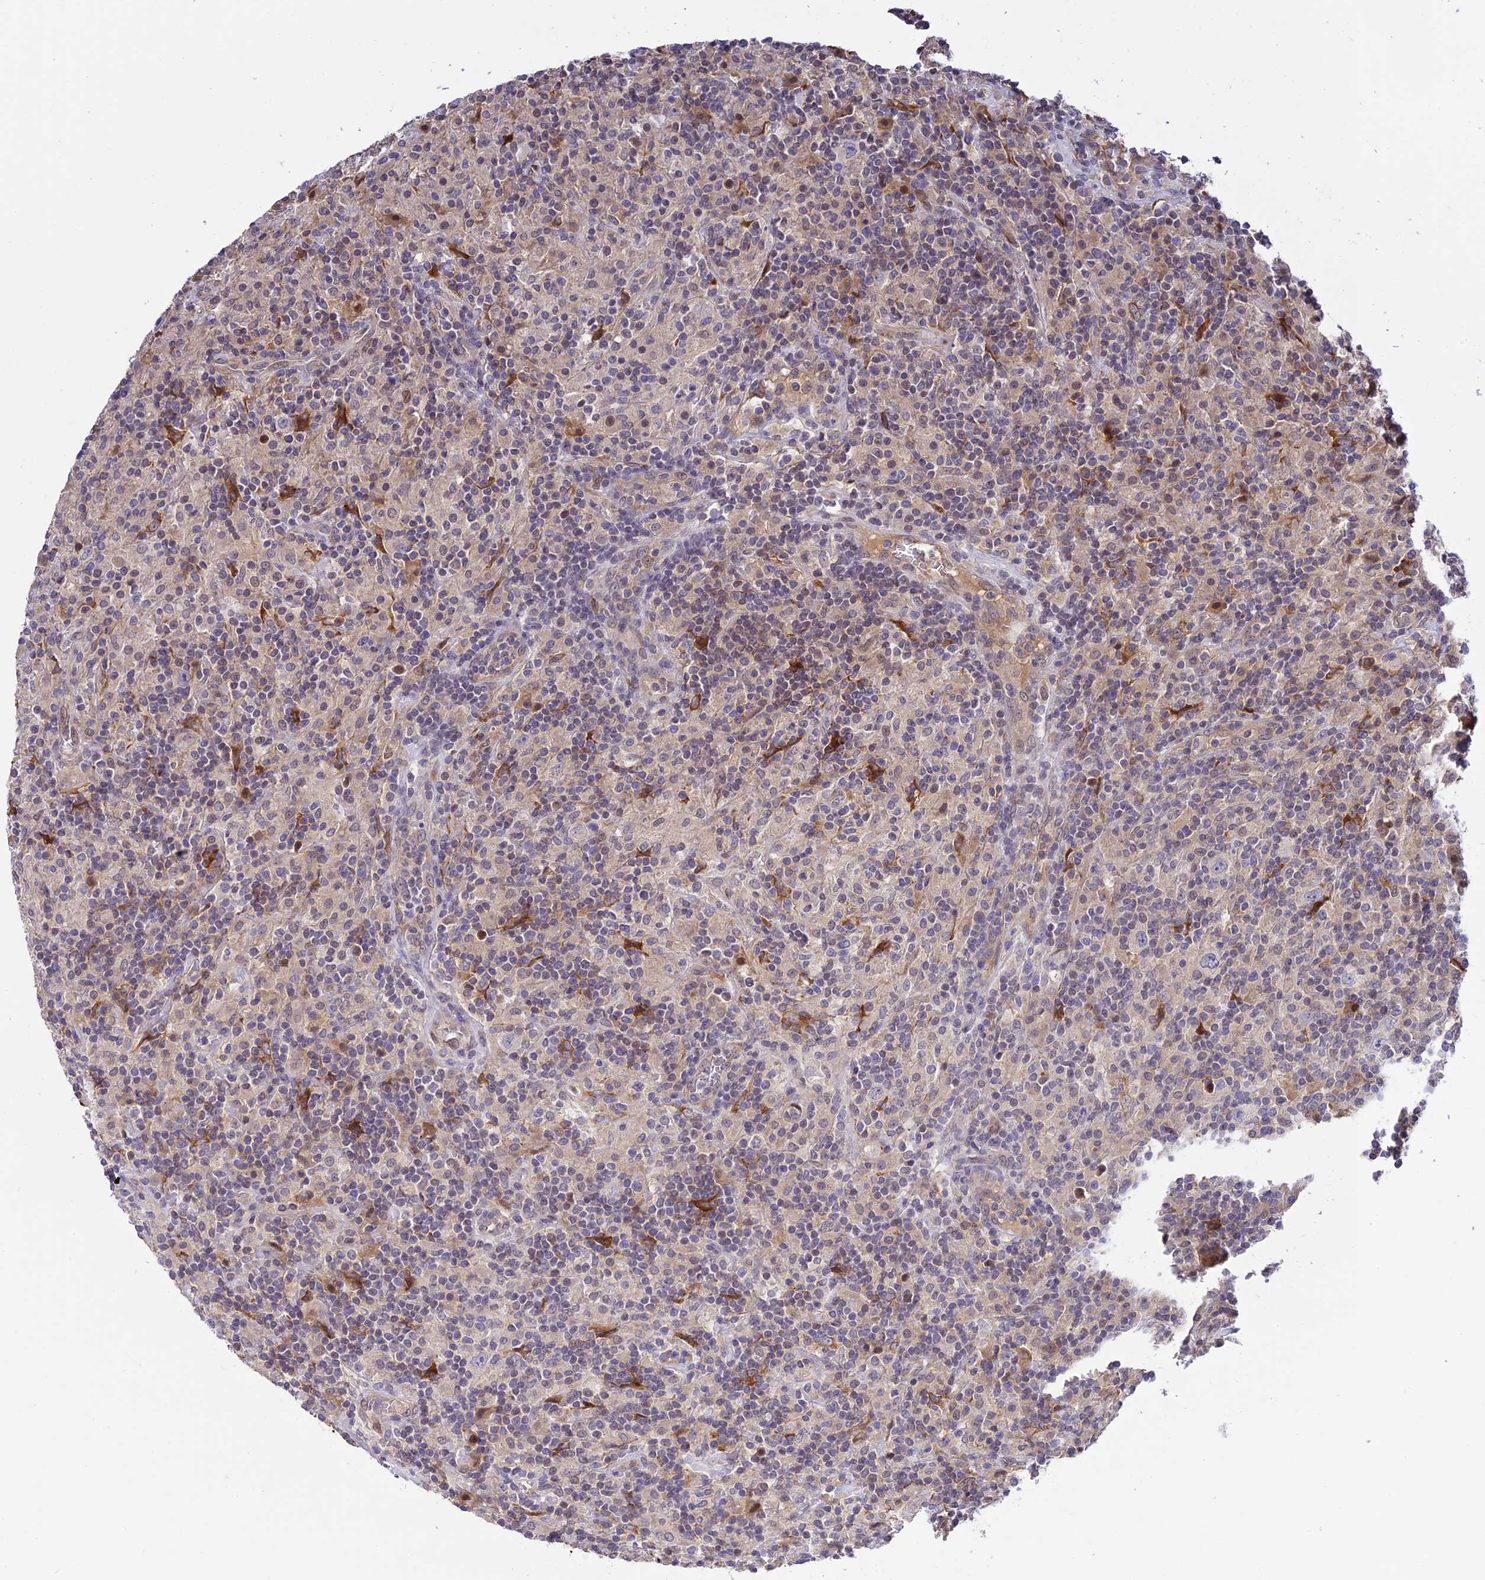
{"staining": {"intensity": "negative", "quantity": "none", "location": "none"}, "tissue": "lymphoma", "cell_type": "Tumor cells", "image_type": "cancer", "snomed": [{"axis": "morphology", "description": "Hodgkin's disease, NOS"}, {"axis": "topography", "description": "Lymph node"}], "caption": "Immunohistochemistry image of lymphoma stained for a protein (brown), which exhibits no positivity in tumor cells.", "gene": "P3H3", "patient": {"sex": "male", "age": 70}}